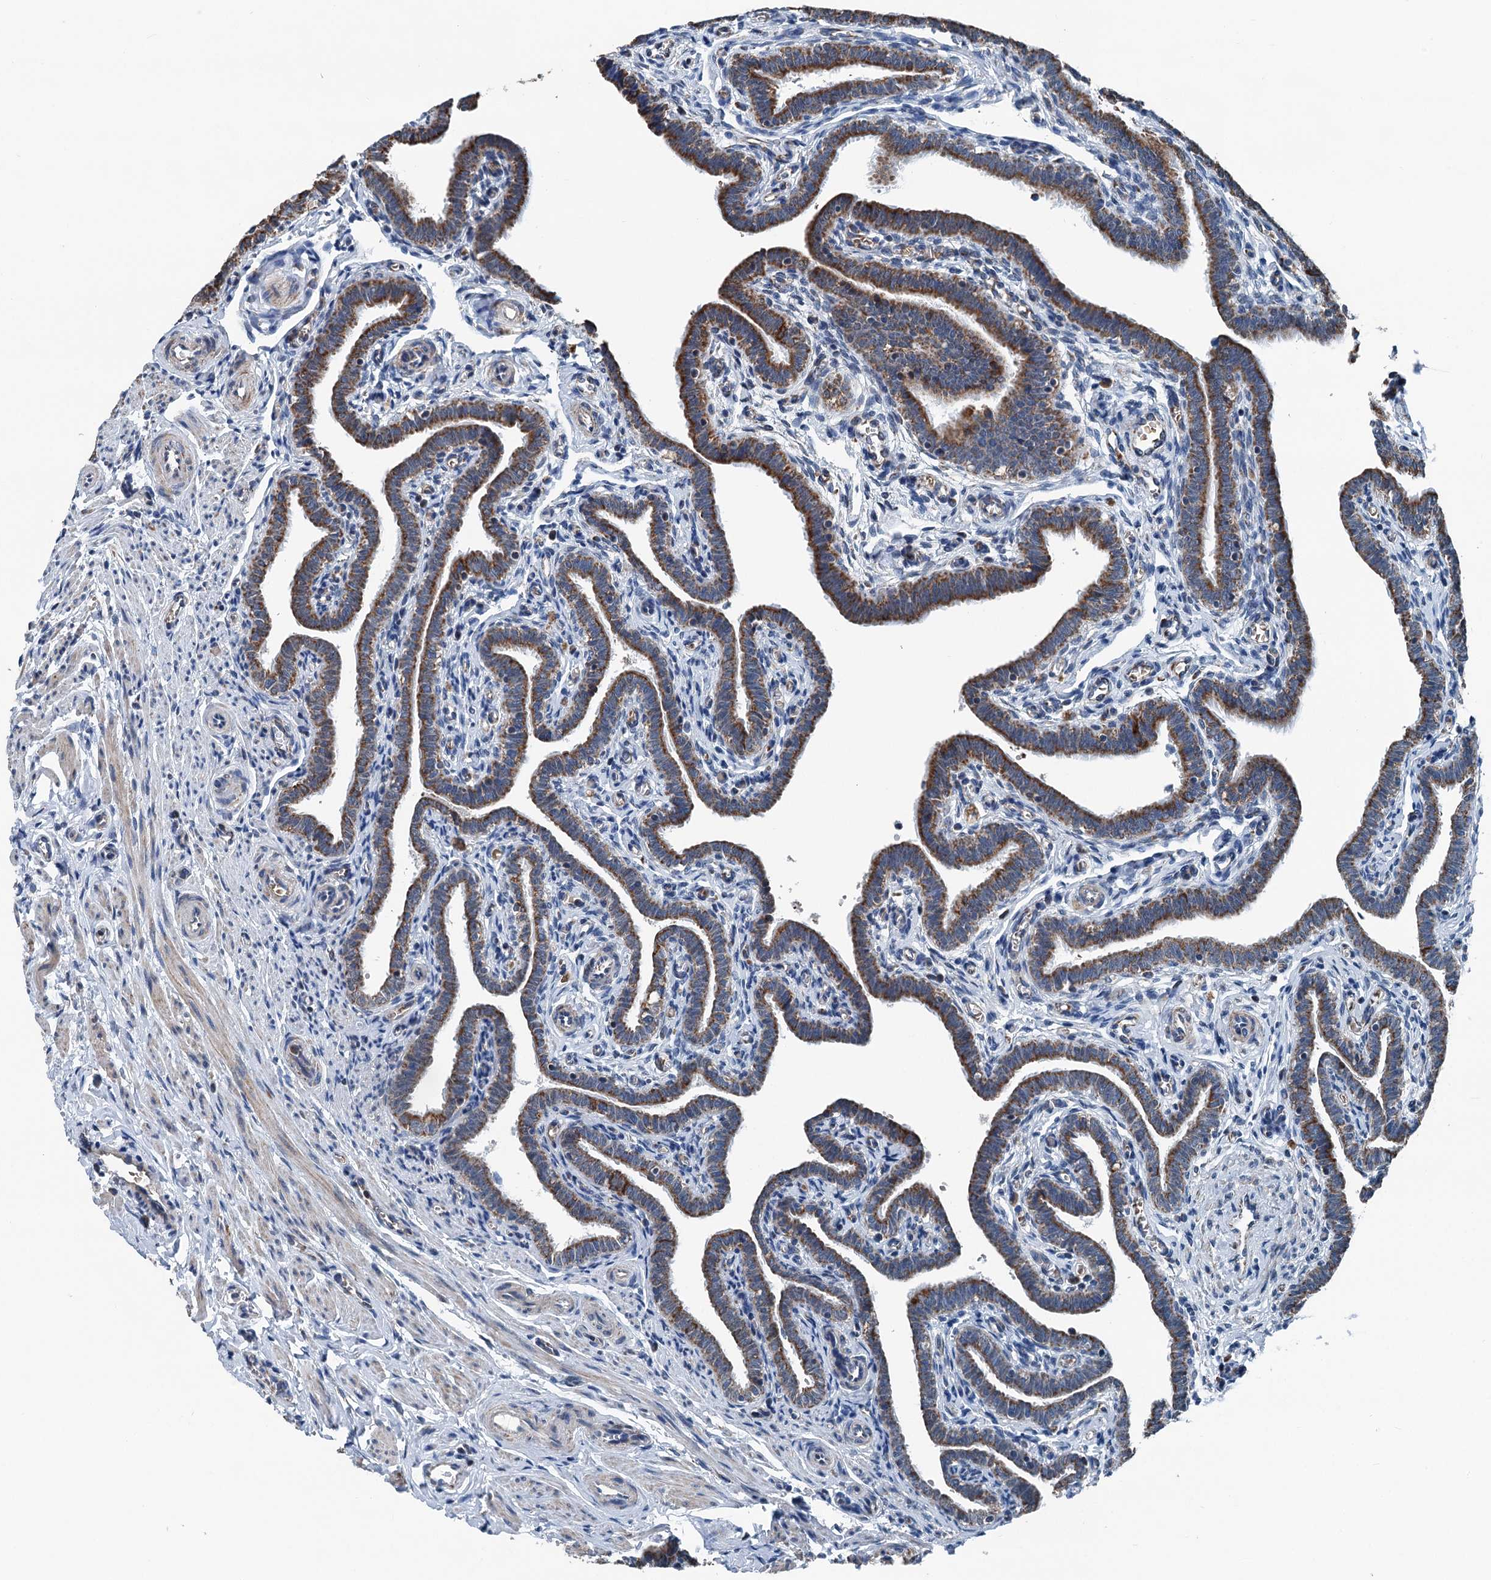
{"staining": {"intensity": "moderate", "quantity": ">75%", "location": "cytoplasmic/membranous"}, "tissue": "fallopian tube", "cell_type": "Glandular cells", "image_type": "normal", "snomed": [{"axis": "morphology", "description": "Normal tissue, NOS"}, {"axis": "topography", "description": "Fallopian tube"}], "caption": "This is an image of immunohistochemistry staining of normal fallopian tube, which shows moderate staining in the cytoplasmic/membranous of glandular cells.", "gene": "TRPT1", "patient": {"sex": "female", "age": 36}}